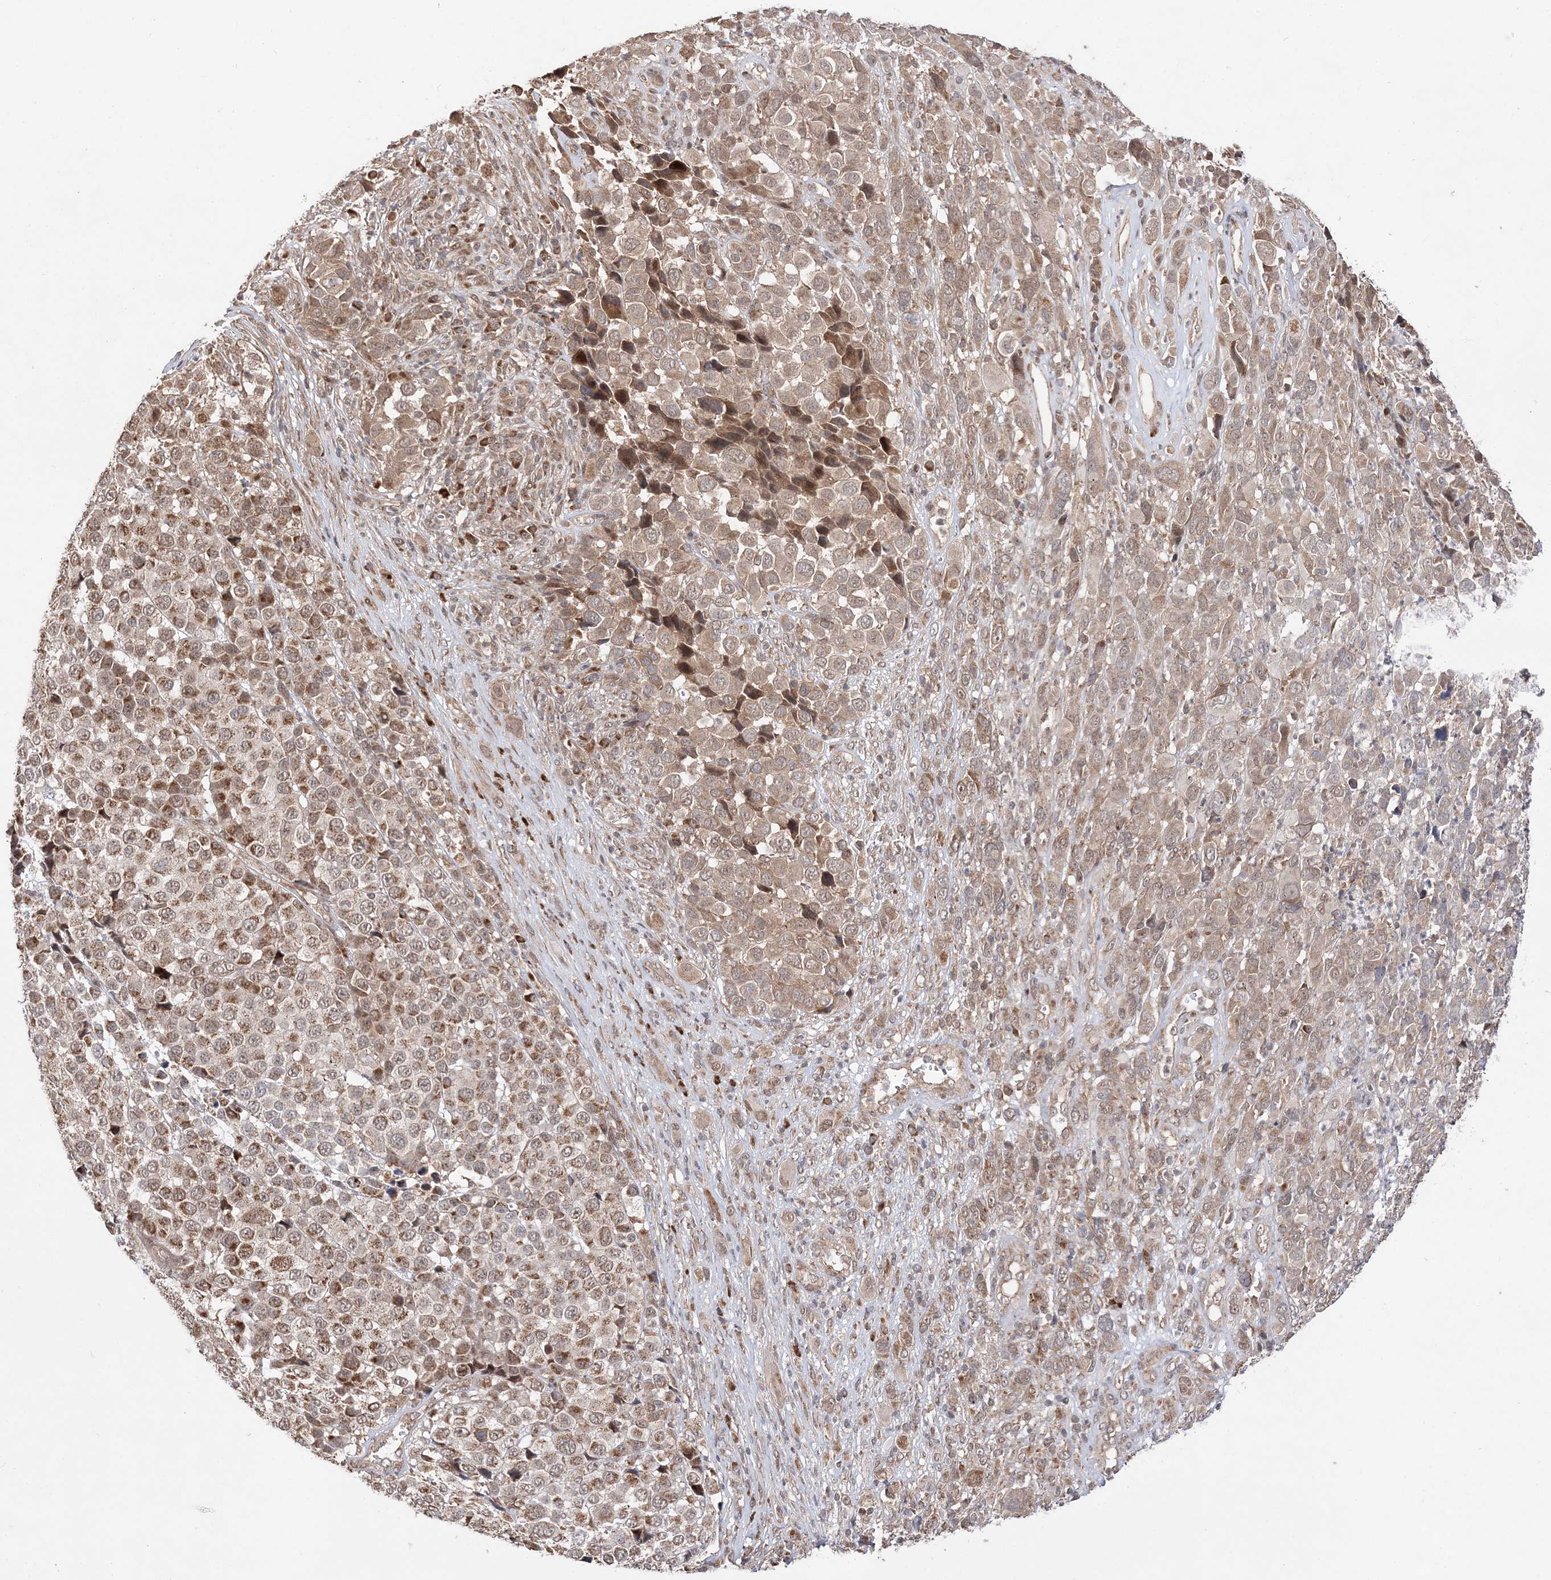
{"staining": {"intensity": "moderate", "quantity": "25%-75%", "location": "cytoplasmic/membranous,nuclear"}, "tissue": "melanoma", "cell_type": "Tumor cells", "image_type": "cancer", "snomed": [{"axis": "morphology", "description": "Malignant melanoma, NOS"}, {"axis": "topography", "description": "Skin of trunk"}], "caption": "Melanoma tissue displays moderate cytoplasmic/membranous and nuclear expression in approximately 25%-75% of tumor cells, visualized by immunohistochemistry.", "gene": "DALRD3", "patient": {"sex": "male", "age": 71}}